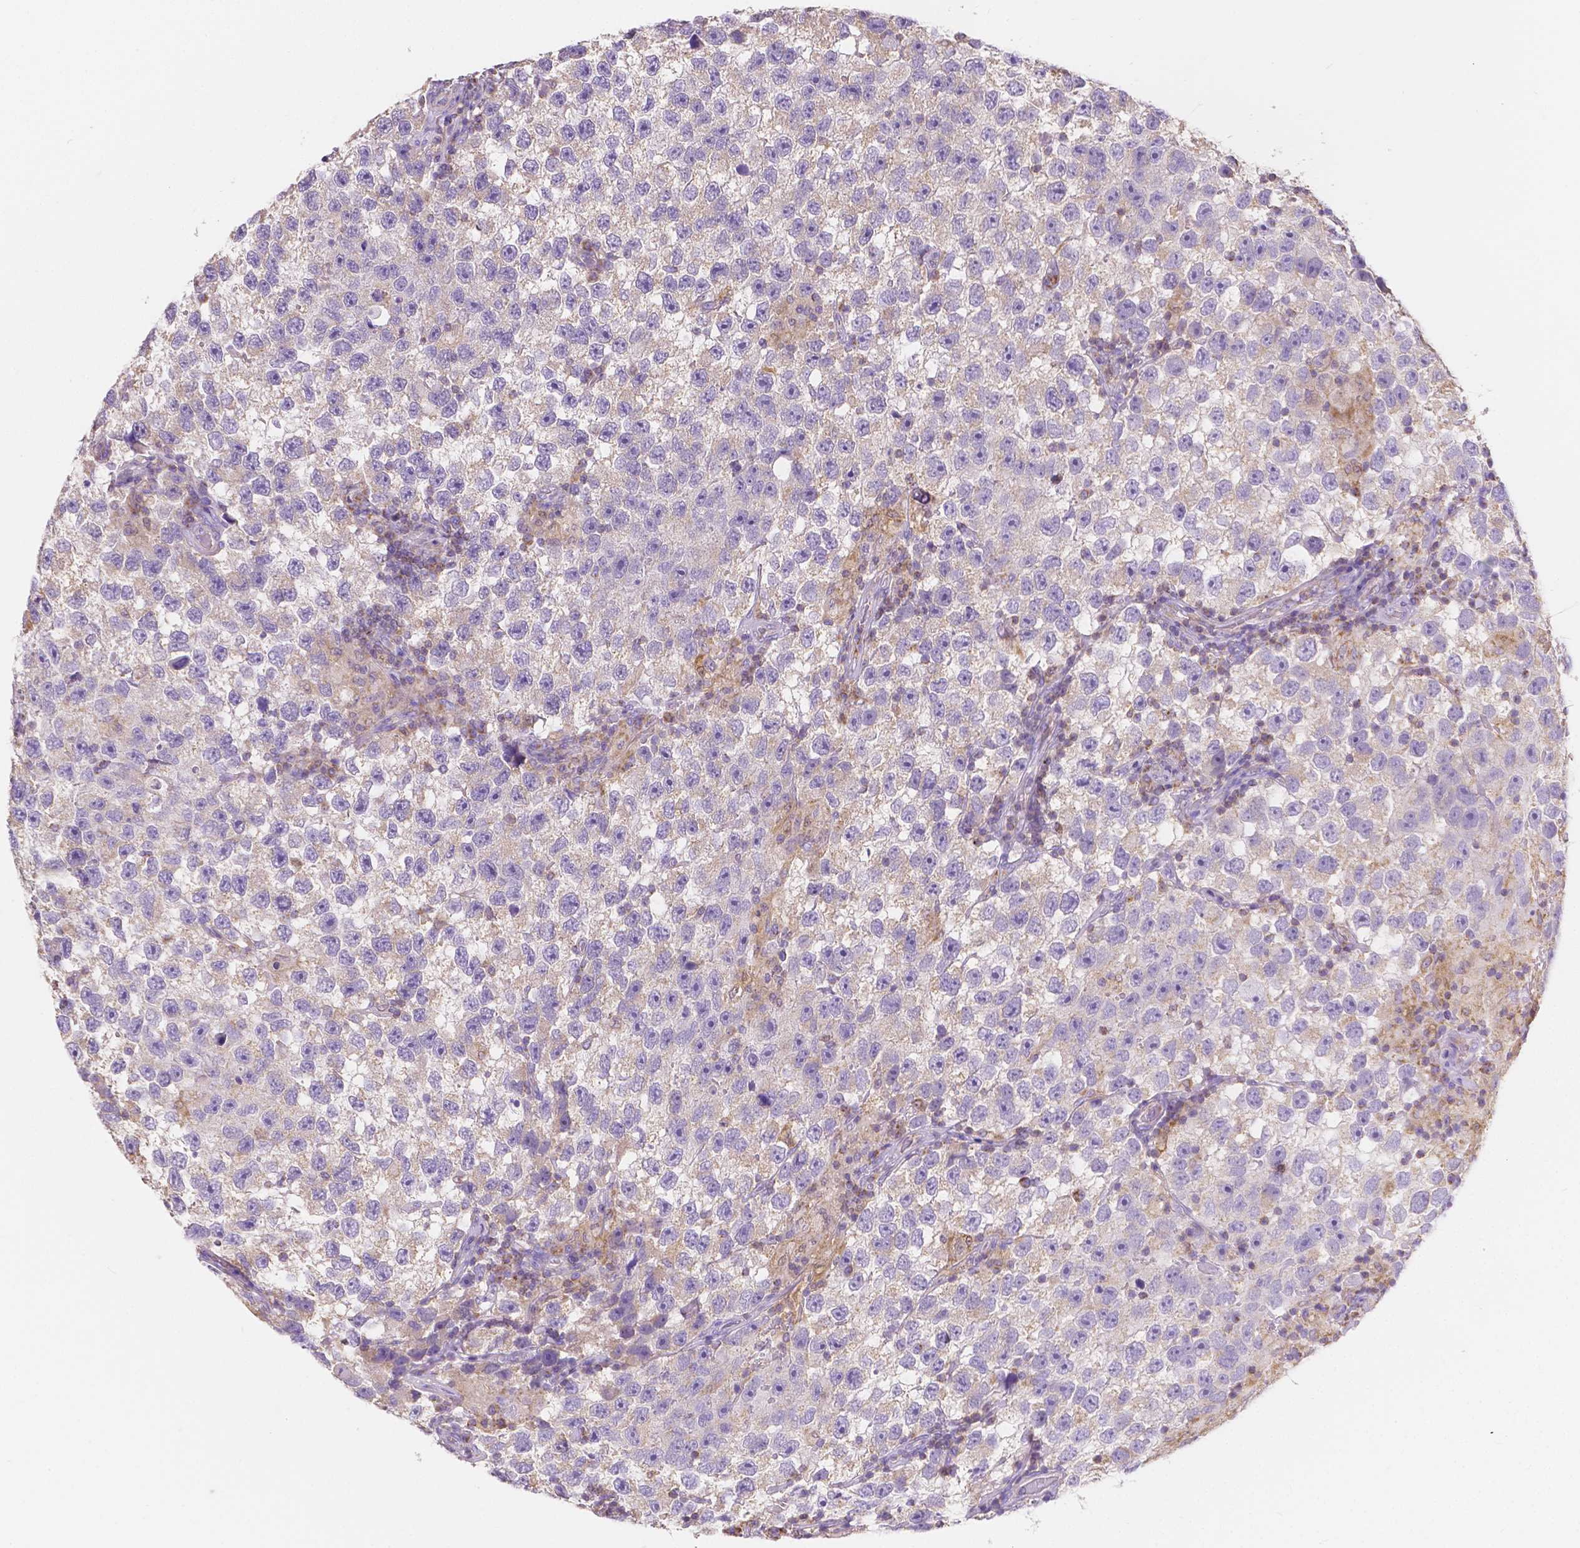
{"staining": {"intensity": "negative", "quantity": "none", "location": "none"}, "tissue": "testis cancer", "cell_type": "Tumor cells", "image_type": "cancer", "snomed": [{"axis": "morphology", "description": "Seminoma, NOS"}, {"axis": "topography", "description": "Testis"}], "caption": "This is a photomicrograph of IHC staining of testis cancer, which shows no expression in tumor cells. (DAB immunohistochemistry (IHC), high magnification).", "gene": "SGTB", "patient": {"sex": "male", "age": 26}}